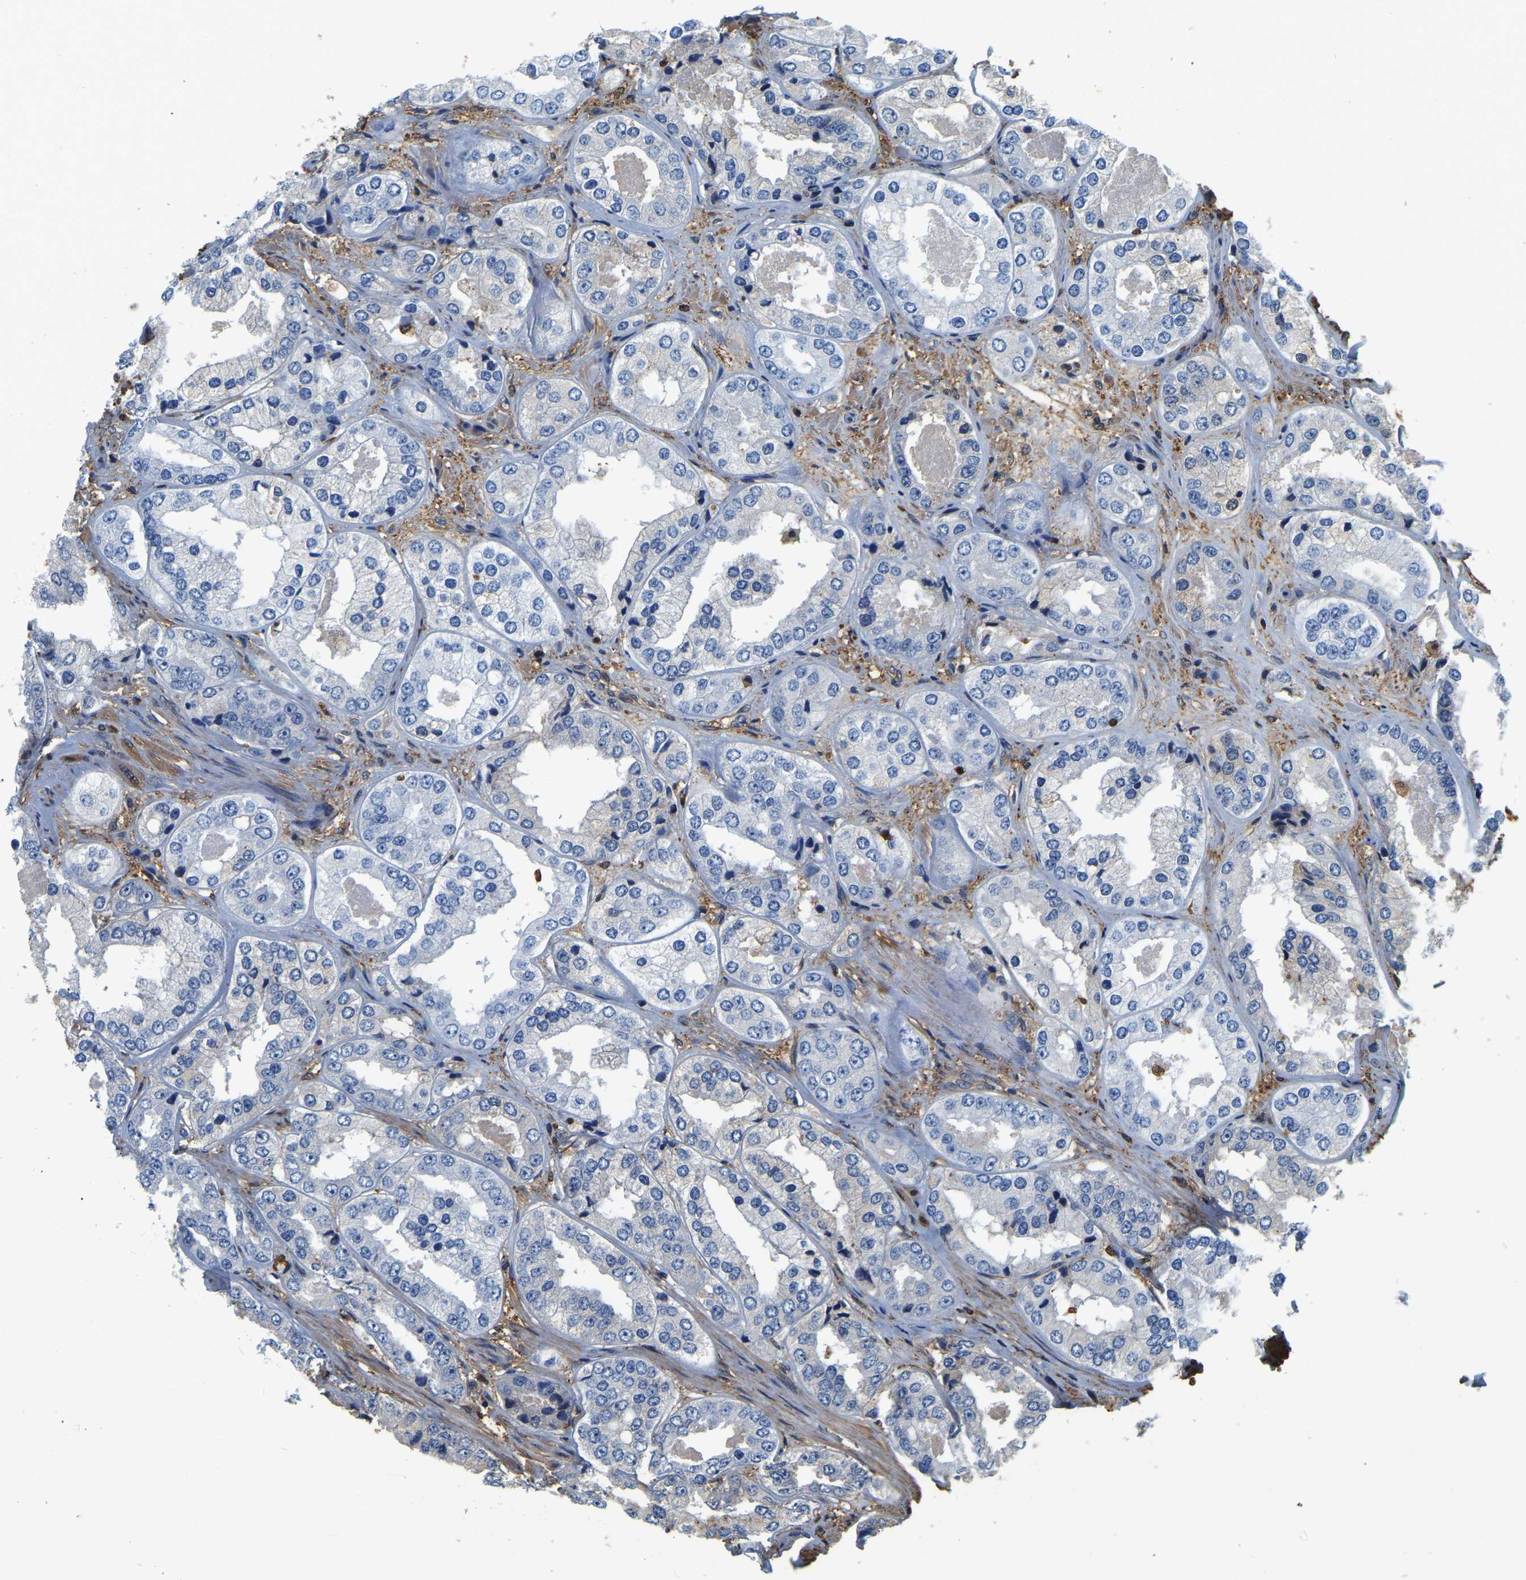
{"staining": {"intensity": "negative", "quantity": "none", "location": "none"}, "tissue": "prostate cancer", "cell_type": "Tumor cells", "image_type": "cancer", "snomed": [{"axis": "morphology", "description": "Adenocarcinoma, High grade"}, {"axis": "topography", "description": "Prostate"}], "caption": "The micrograph exhibits no staining of tumor cells in prostate cancer (adenocarcinoma (high-grade)).", "gene": "LDHB", "patient": {"sex": "male", "age": 61}}